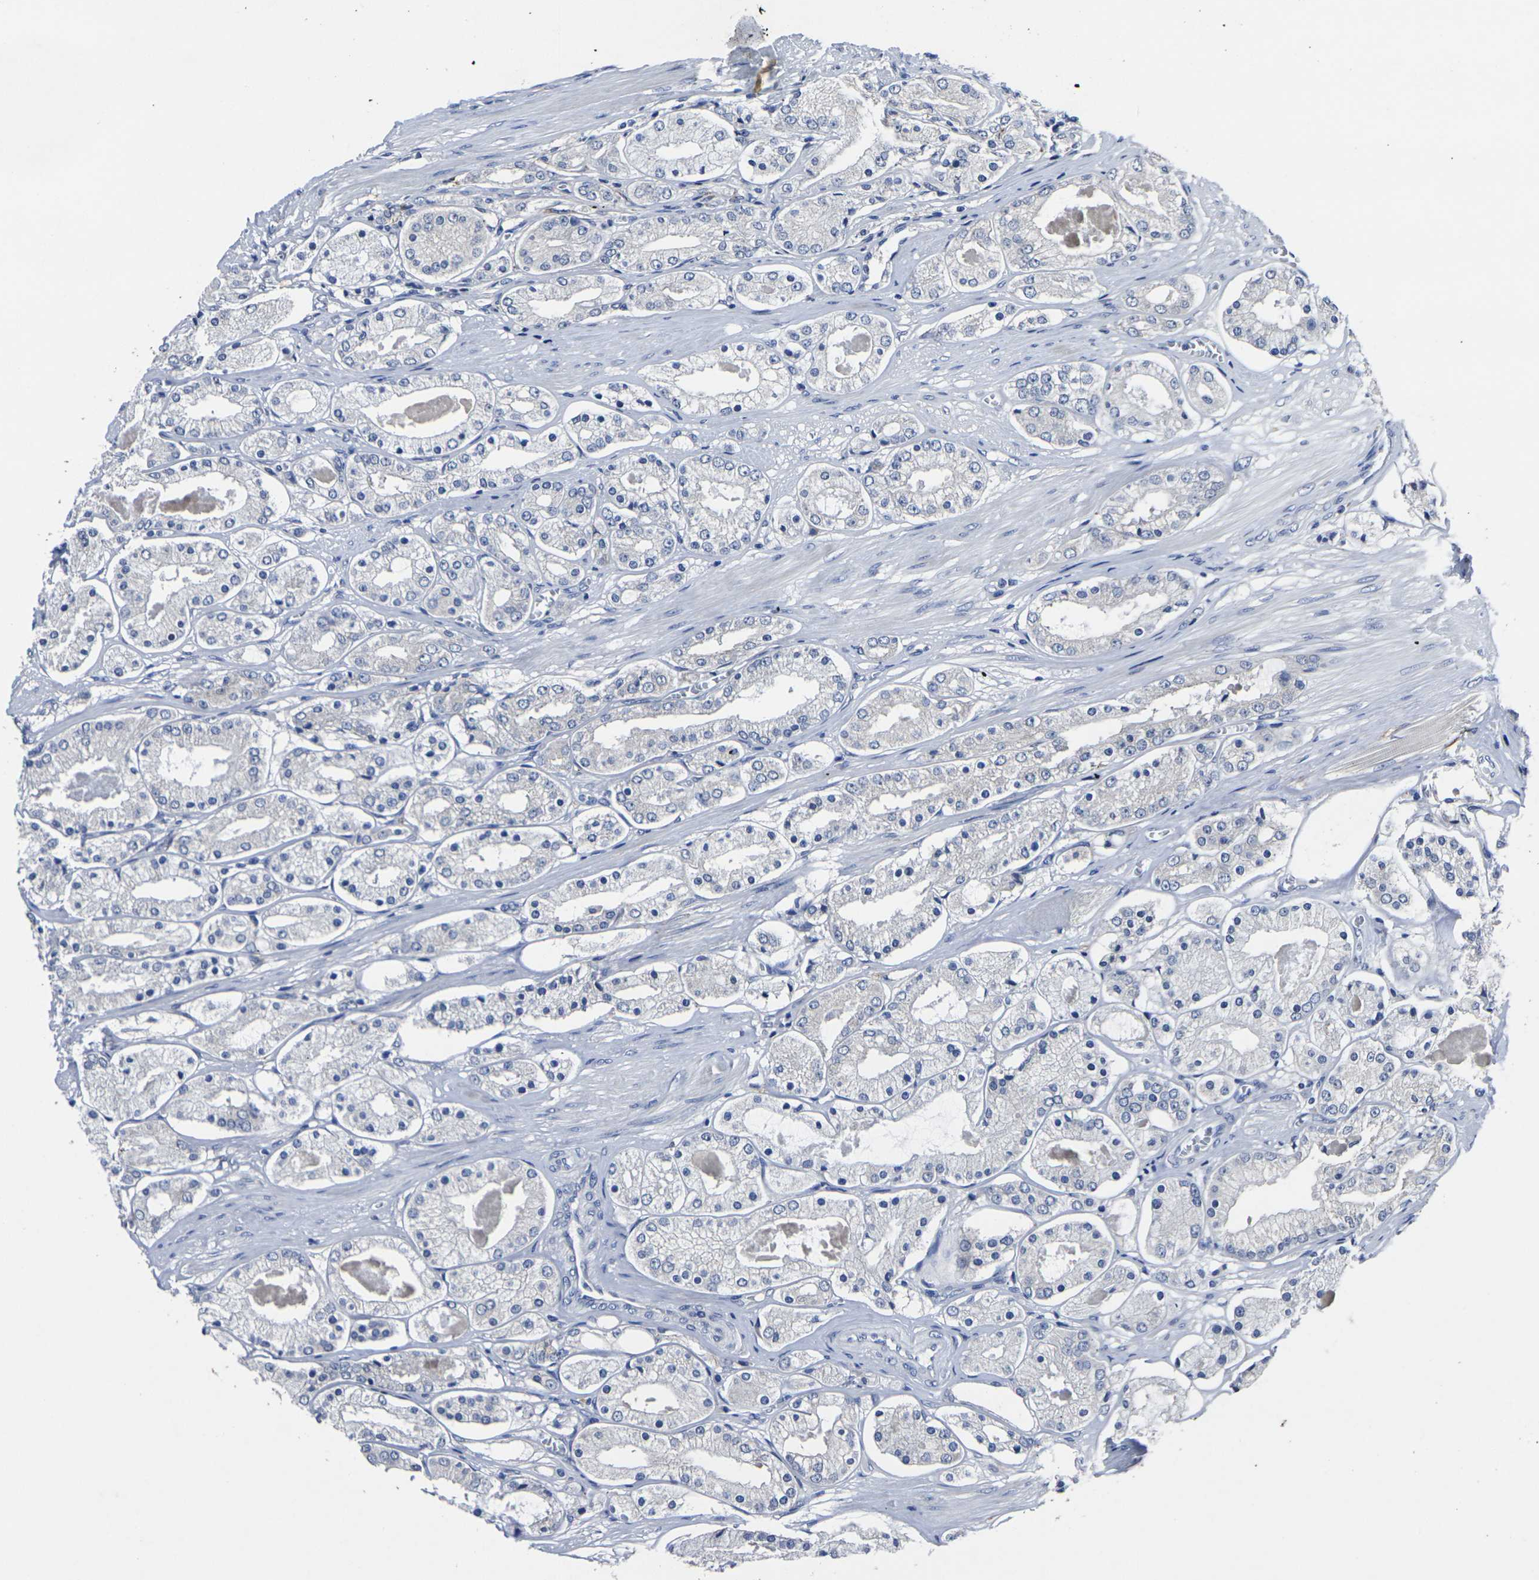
{"staining": {"intensity": "negative", "quantity": "none", "location": "none"}, "tissue": "prostate cancer", "cell_type": "Tumor cells", "image_type": "cancer", "snomed": [{"axis": "morphology", "description": "Adenocarcinoma, High grade"}, {"axis": "topography", "description": "Prostate"}], "caption": "The image exhibits no significant positivity in tumor cells of adenocarcinoma (high-grade) (prostate).", "gene": "CYP2C8", "patient": {"sex": "male", "age": 66}}